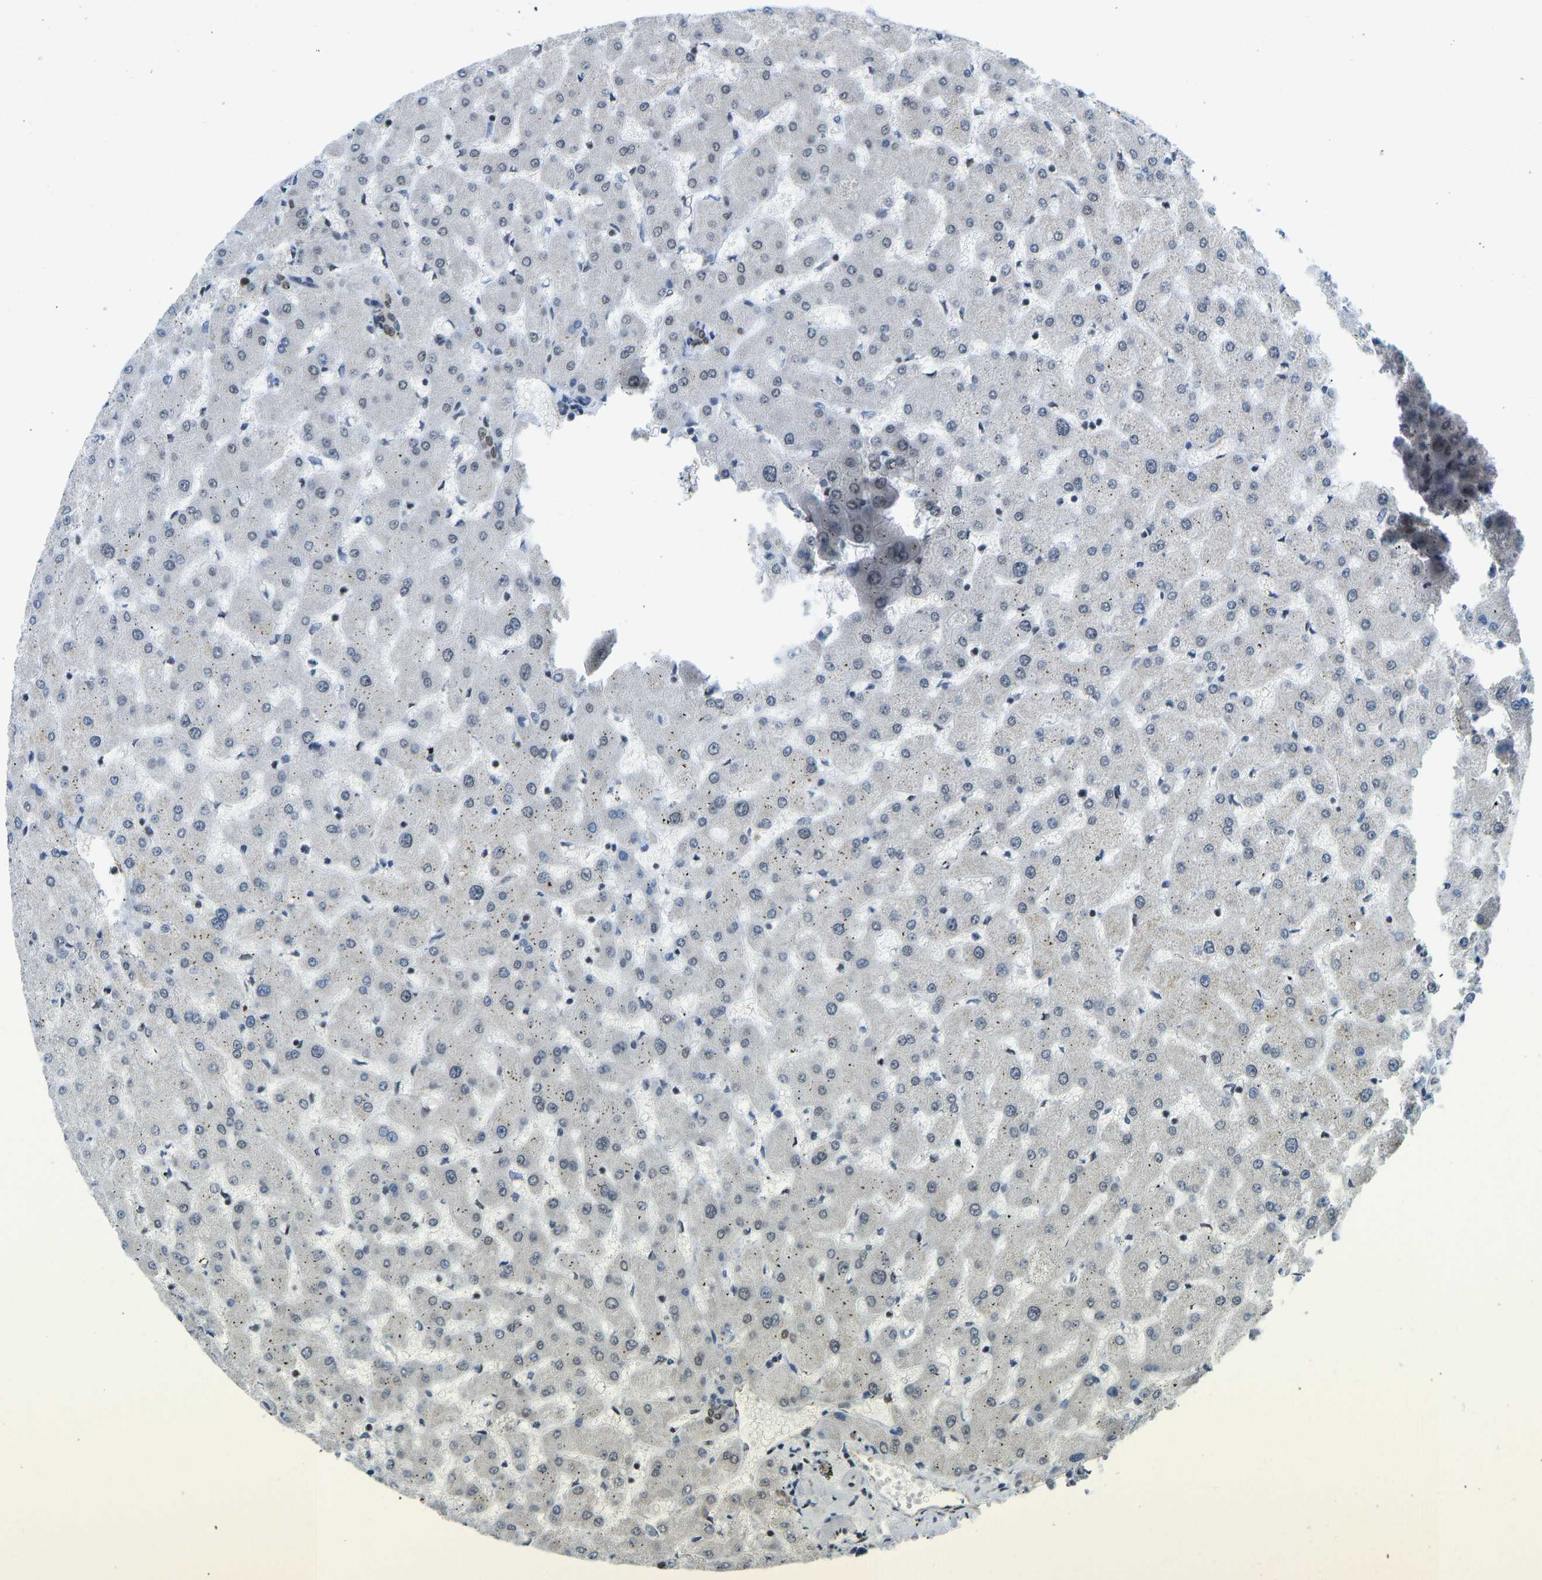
{"staining": {"intensity": "moderate", "quantity": "25%-75%", "location": "nuclear"}, "tissue": "liver", "cell_type": "Cholangiocytes", "image_type": "normal", "snomed": [{"axis": "morphology", "description": "Normal tissue, NOS"}, {"axis": "topography", "description": "Liver"}], "caption": "Protein staining of normal liver demonstrates moderate nuclear positivity in approximately 25%-75% of cholangiocytes.", "gene": "ZSCAN20", "patient": {"sex": "female", "age": 63}}